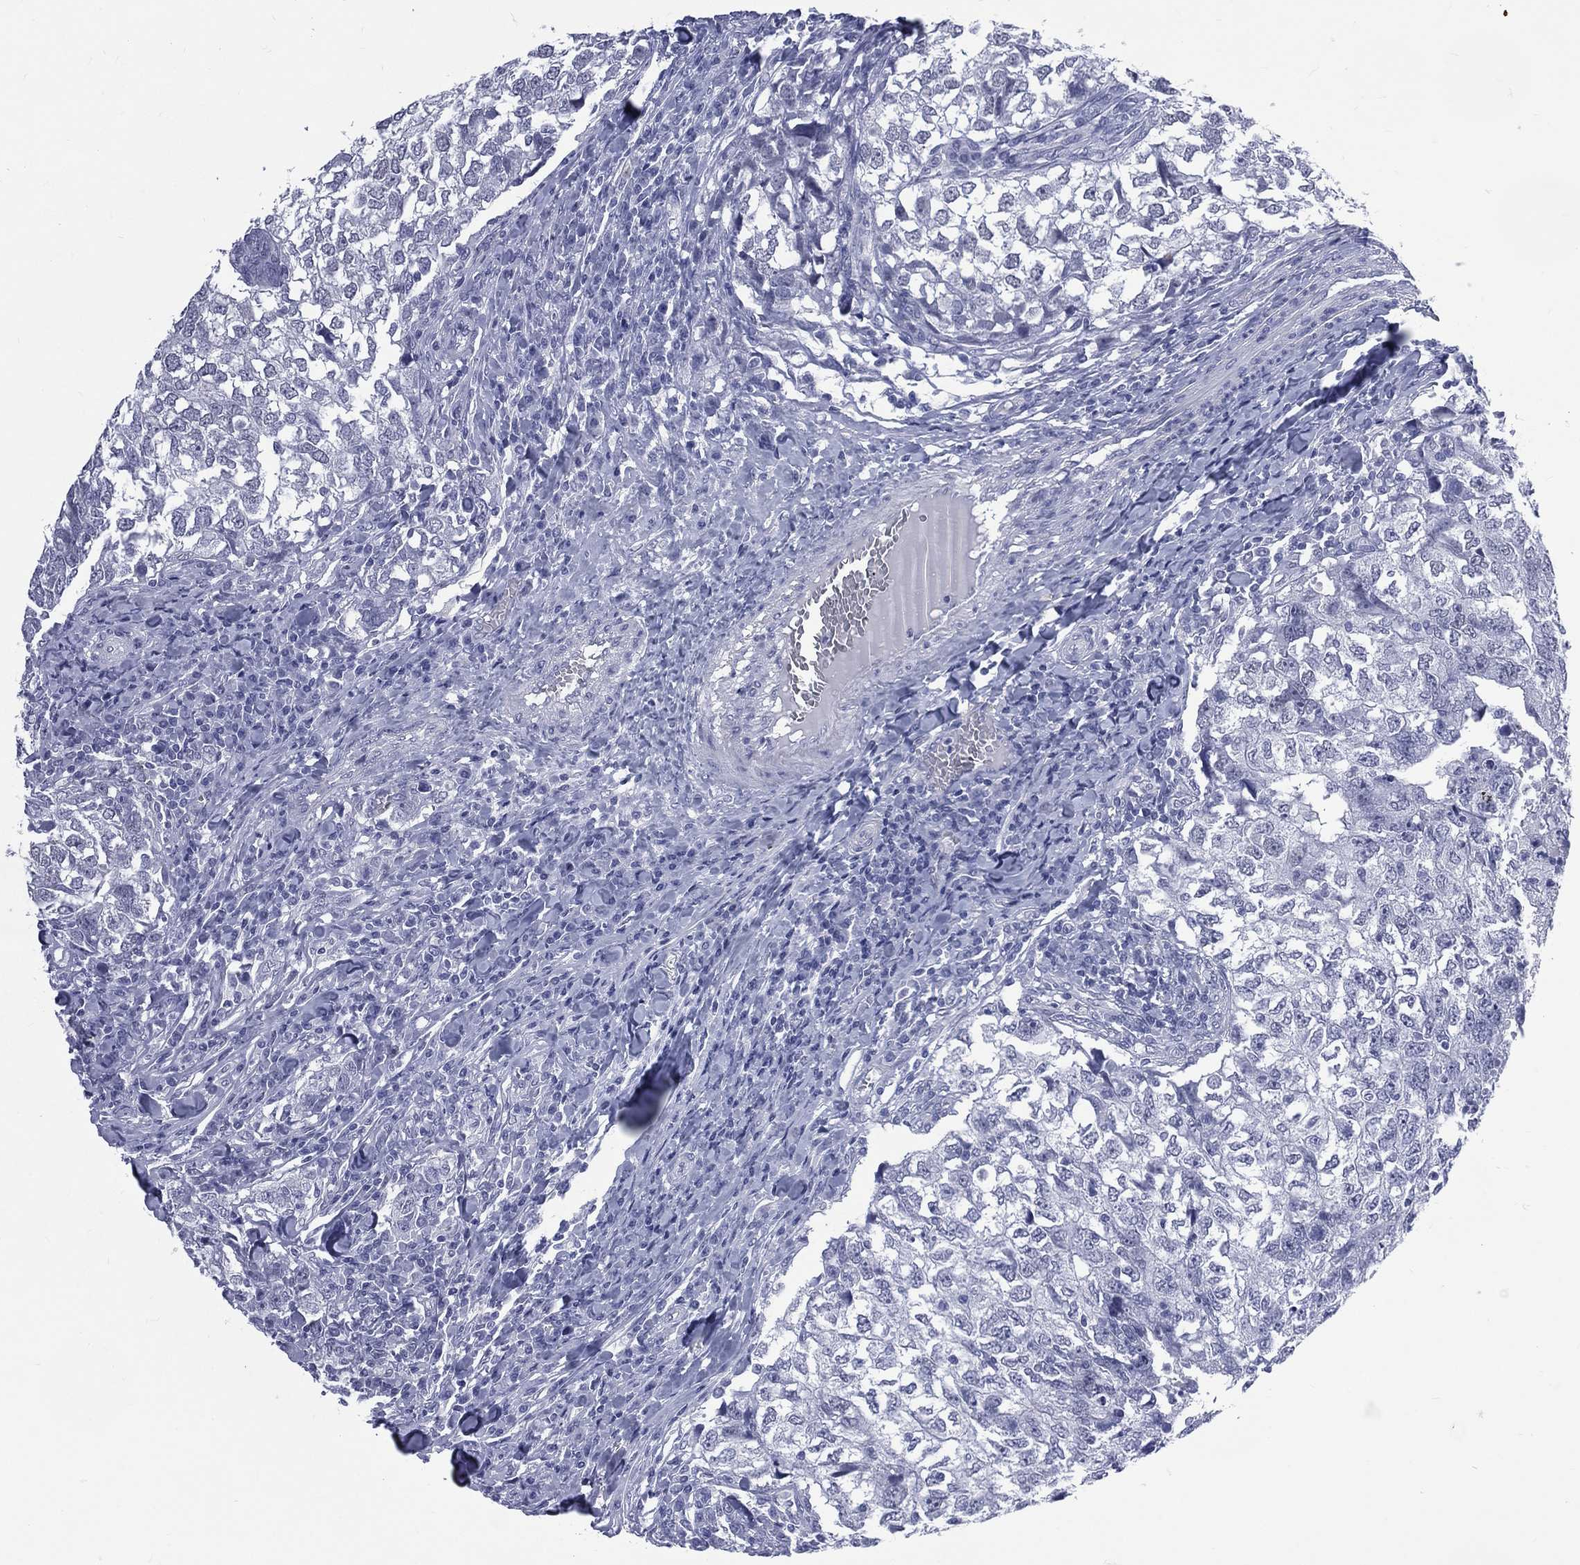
{"staining": {"intensity": "negative", "quantity": "none", "location": "none"}, "tissue": "breast cancer", "cell_type": "Tumor cells", "image_type": "cancer", "snomed": [{"axis": "morphology", "description": "Duct carcinoma"}, {"axis": "topography", "description": "Breast"}], "caption": "Human breast cancer stained for a protein using immunohistochemistry shows no staining in tumor cells.", "gene": "MLLT10", "patient": {"sex": "female", "age": 30}}